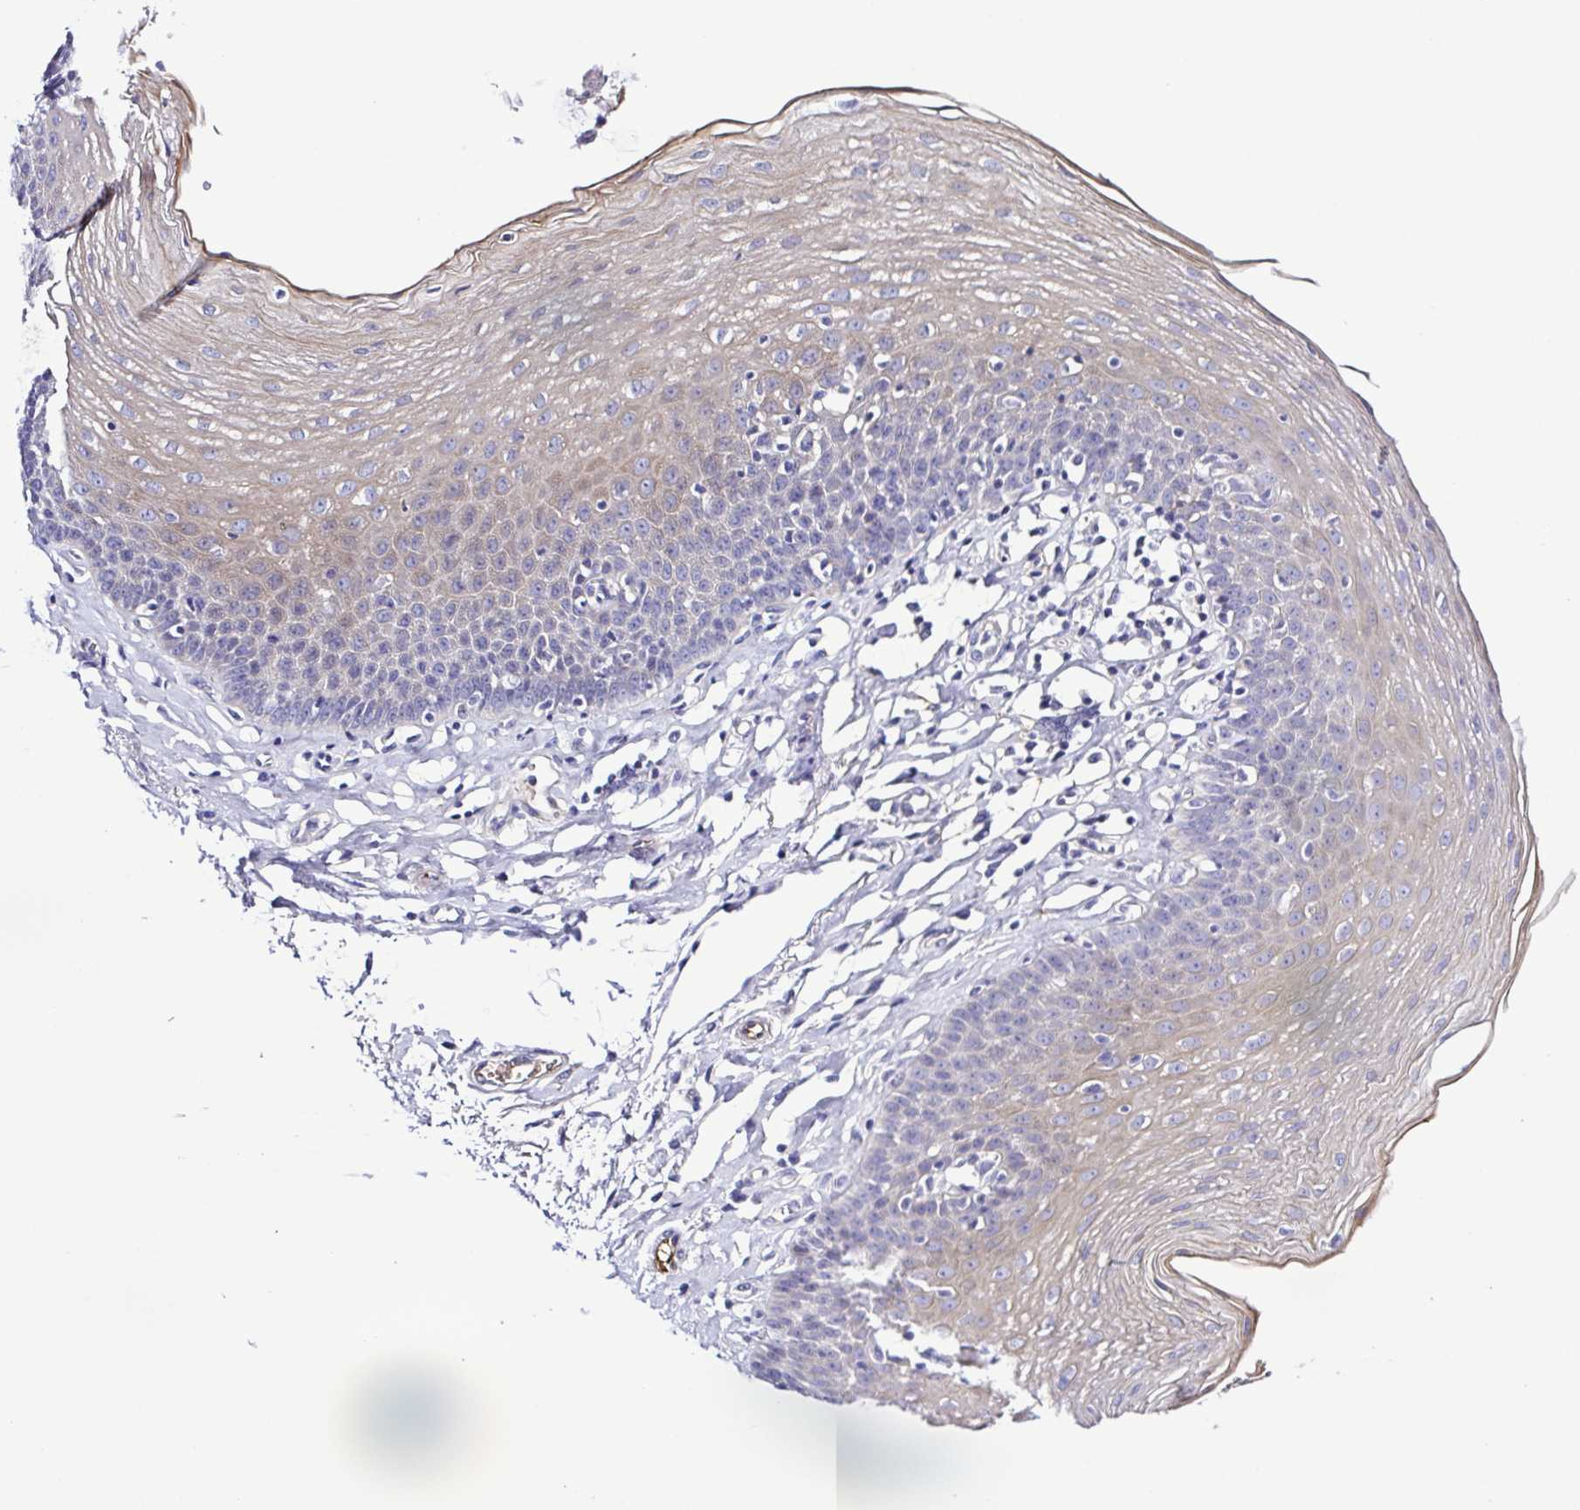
{"staining": {"intensity": "weak", "quantity": "<25%", "location": "cytoplasmic/membranous"}, "tissue": "esophagus", "cell_type": "Squamous epithelial cells", "image_type": "normal", "snomed": [{"axis": "morphology", "description": "Normal tissue, NOS"}, {"axis": "topography", "description": "Esophagus"}], "caption": "Esophagus stained for a protein using immunohistochemistry (IHC) displays no staining squamous epithelial cells.", "gene": "GABBR2", "patient": {"sex": "female", "age": 81}}